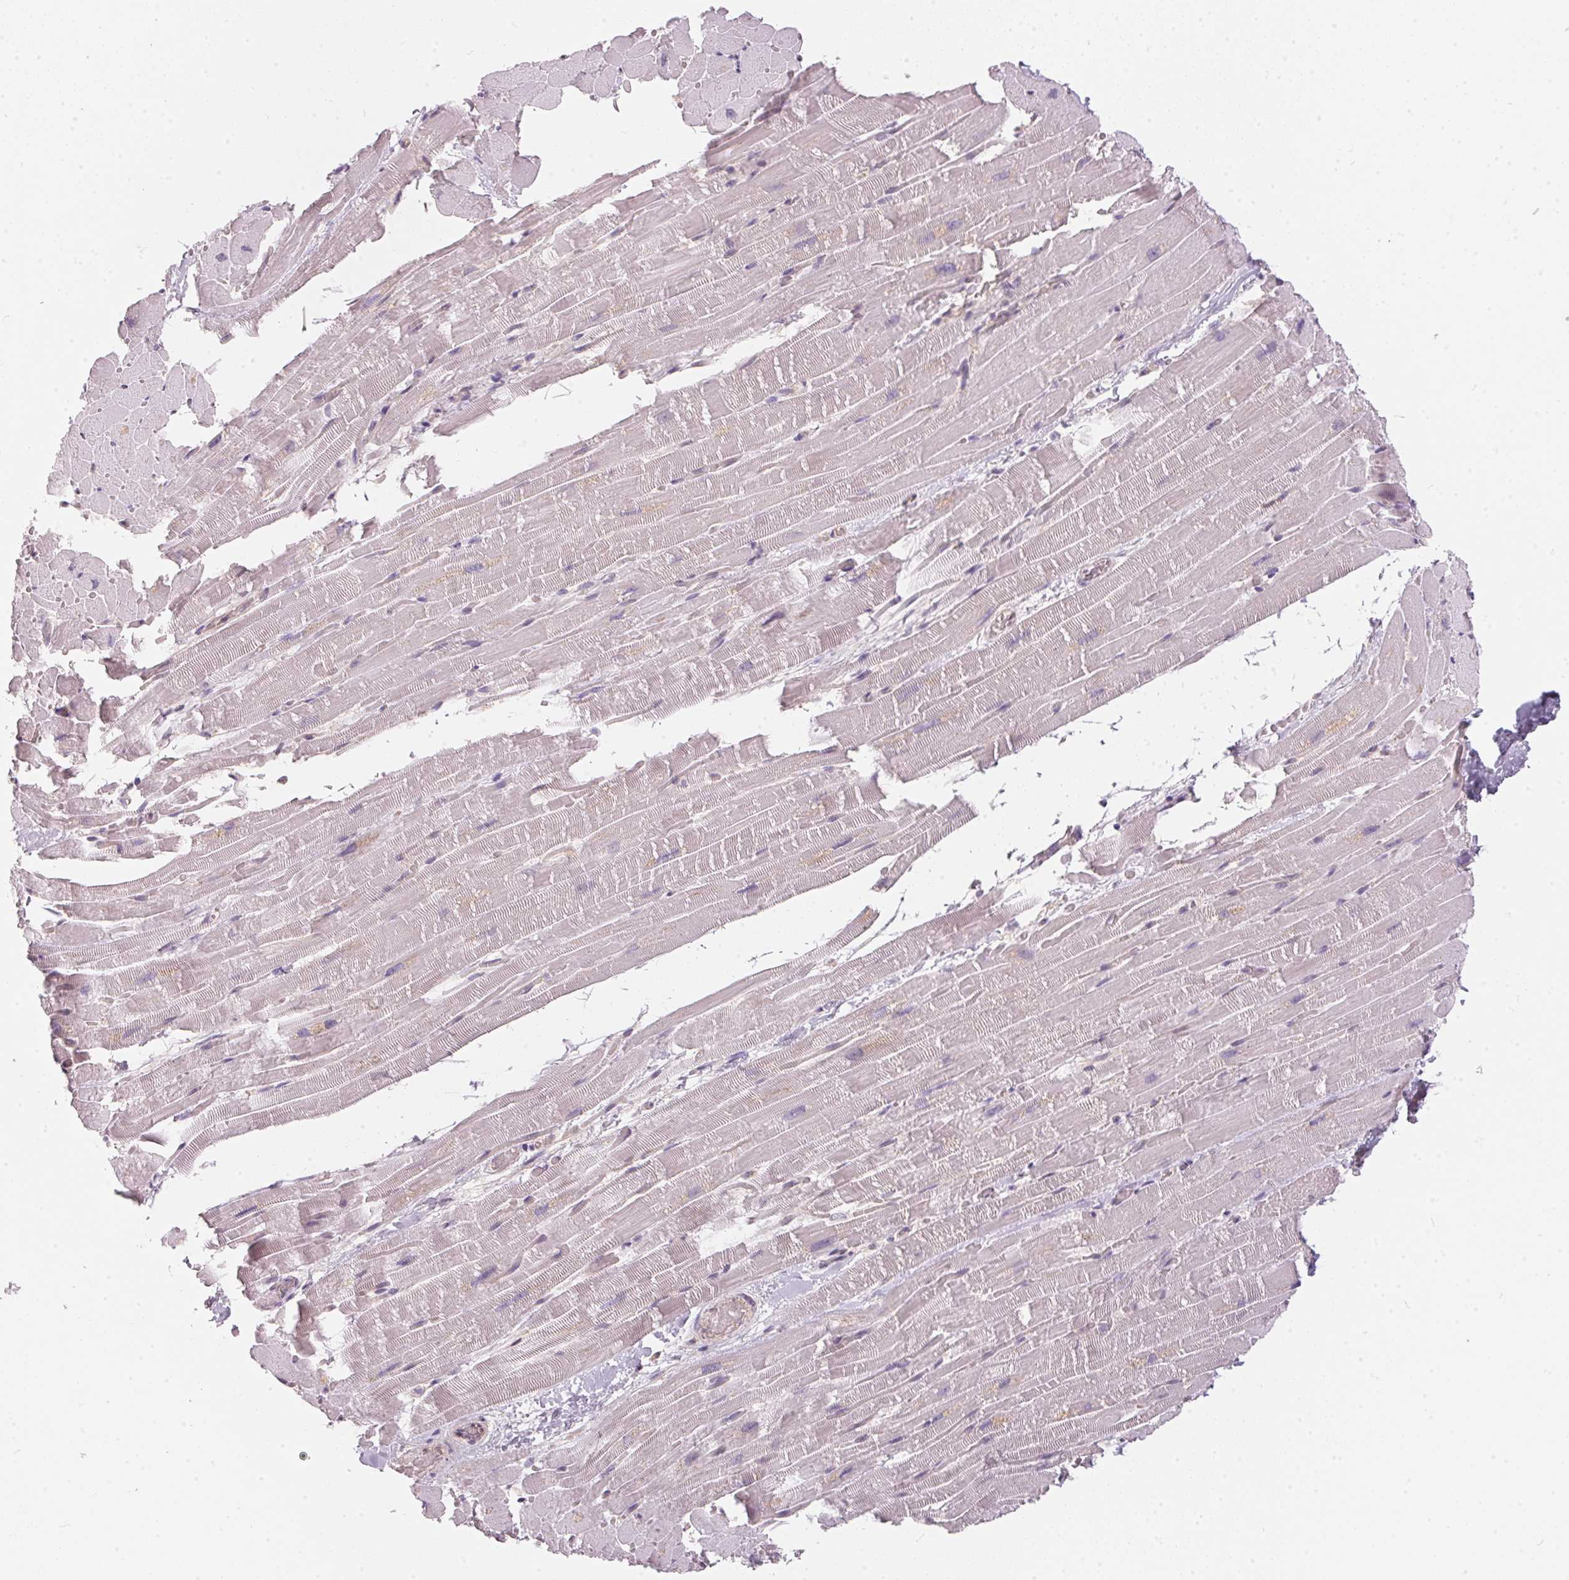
{"staining": {"intensity": "negative", "quantity": "none", "location": "none"}, "tissue": "heart muscle", "cell_type": "Cardiomyocytes", "image_type": "normal", "snomed": [{"axis": "morphology", "description": "Normal tissue, NOS"}, {"axis": "topography", "description": "Heart"}], "caption": "Normal heart muscle was stained to show a protein in brown. There is no significant staining in cardiomyocytes. (DAB immunohistochemistry with hematoxylin counter stain).", "gene": "BLMH", "patient": {"sex": "male", "age": 37}}